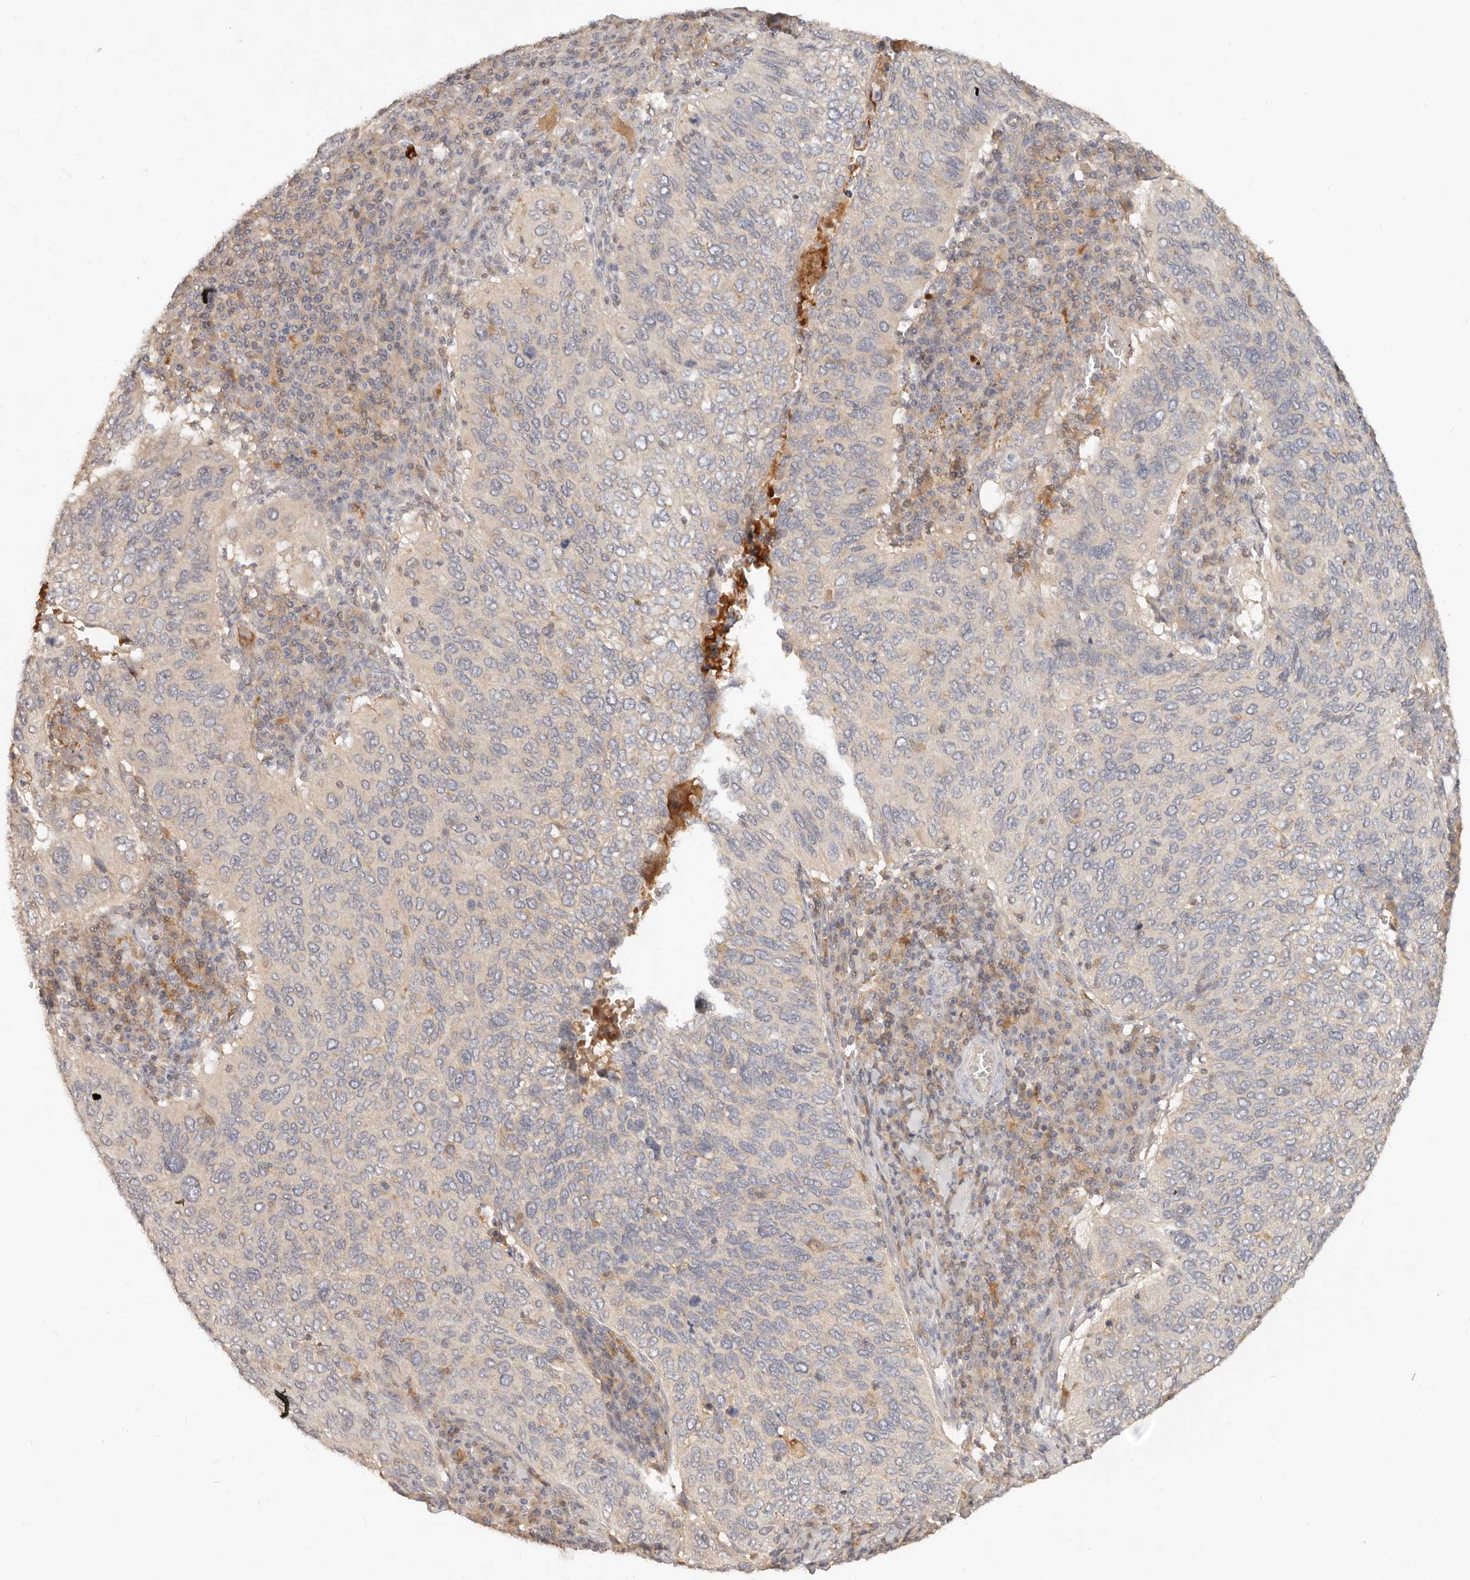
{"staining": {"intensity": "negative", "quantity": "none", "location": "none"}, "tissue": "cervical cancer", "cell_type": "Tumor cells", "image_type": "cancer", "snomed": [{"axis": "morphology", "description": "Squamous cell carcinoma, NOS"}, {"axis": "topography", "description": "Cervix"}], "caption": "A histopathology image of squamous cell carcinoma (cervical) stained for a protein shows no brown staining in tumor cells.", "gene": "NECAP2", "patient": {"sex": "female", "age": 38}}